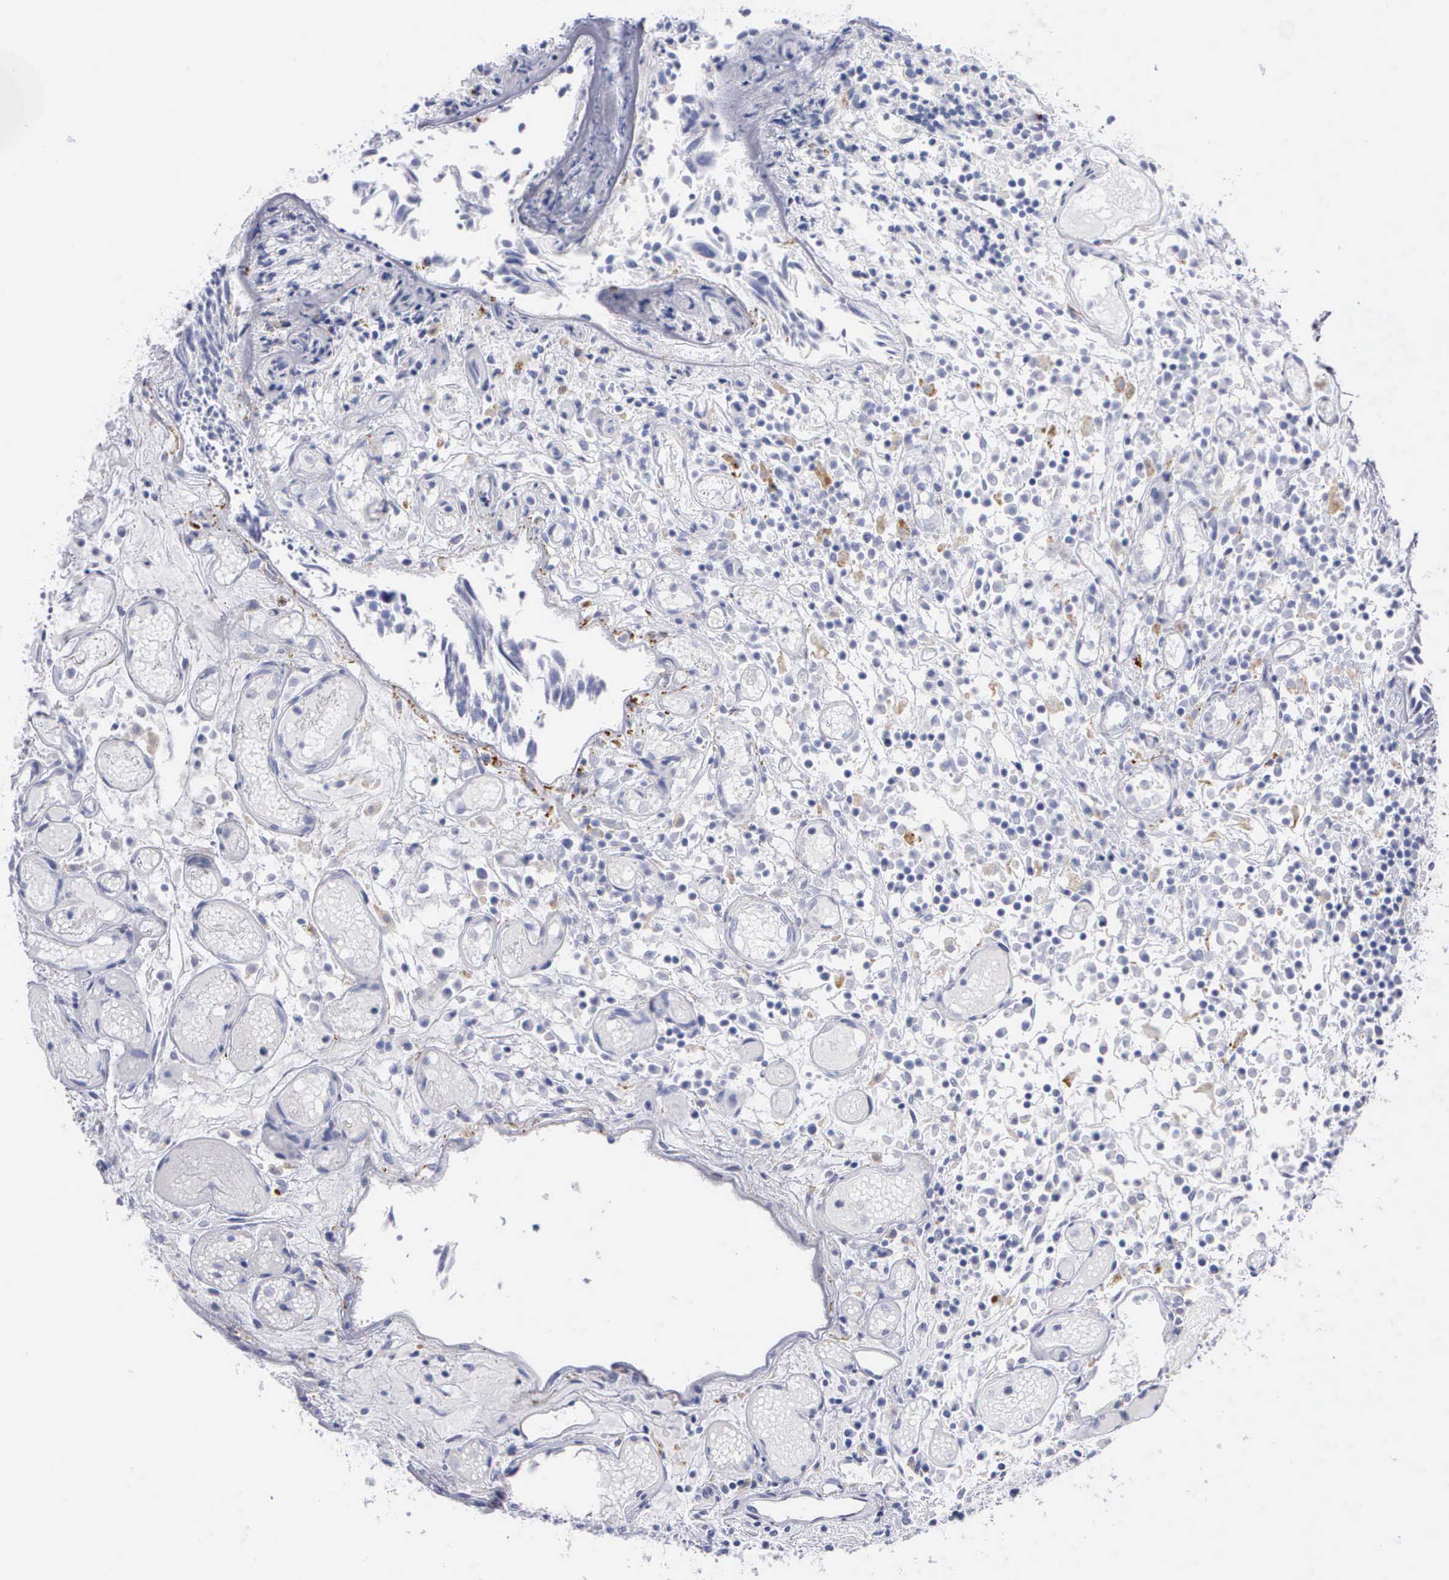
{"staining": {"intensity": "negative", "quantity": "none", "location": "none"}, "tissue": "urothelial cancer", "cell_type": "Tumor cells", "image_type": "cancer", "snomed": [{"axis": "morphology", "description": "Urothelial carcinoma, Low grade"}, {"axis": "topography", "description": "Urinary bladder"}], "caption": "There is no significant expression in tumor cells of low-grade urothelial carcinoma.", "gene": "CTSL", "patient": {"sex": "male", "age": 85}}